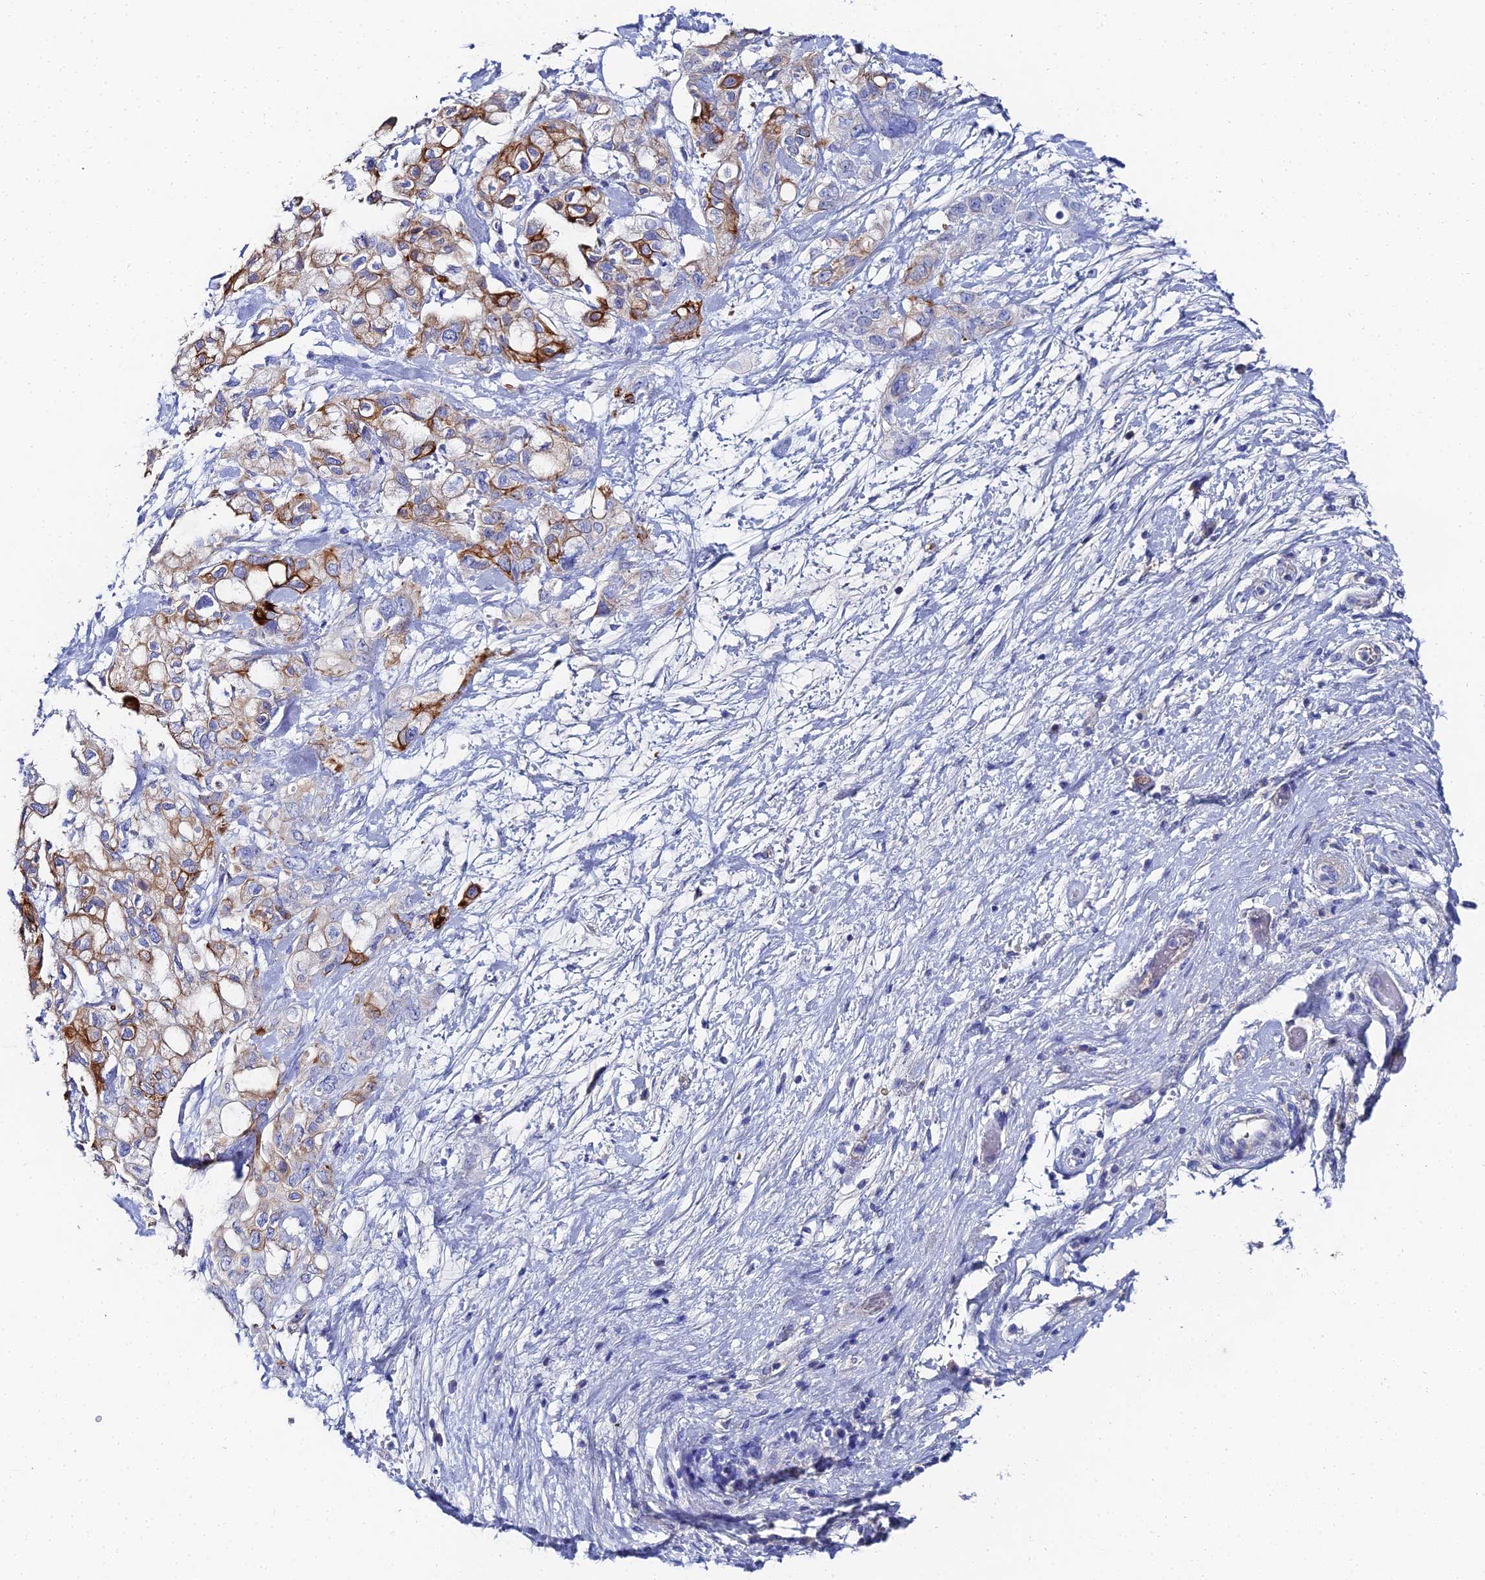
{"staining": {"intensity": "strong", "quantity": "<25%", "location": "cytoplasmic/membranous"}, "tissue": "pancreatic cancer", "cell_type": "Tumor cells", "image_type": "cancer", "snomed": [{"axis": "morphology", "description": "Inflammation, NOS"}, {"axis": "morphology", "description": "Adenocarcinoma, NOS"}, {"axis": "topography", "description": "Pancreas"}], "caption": "Immunohistochemistry histopathology image of human pancreatic cancer stained for a protein (brown), which reveals medium levels of strong cytoplasmic/membranous expression in about <25% of tumor cells.", "gene": "KRT17", "patient": {"sex": "female", "age": 56}}